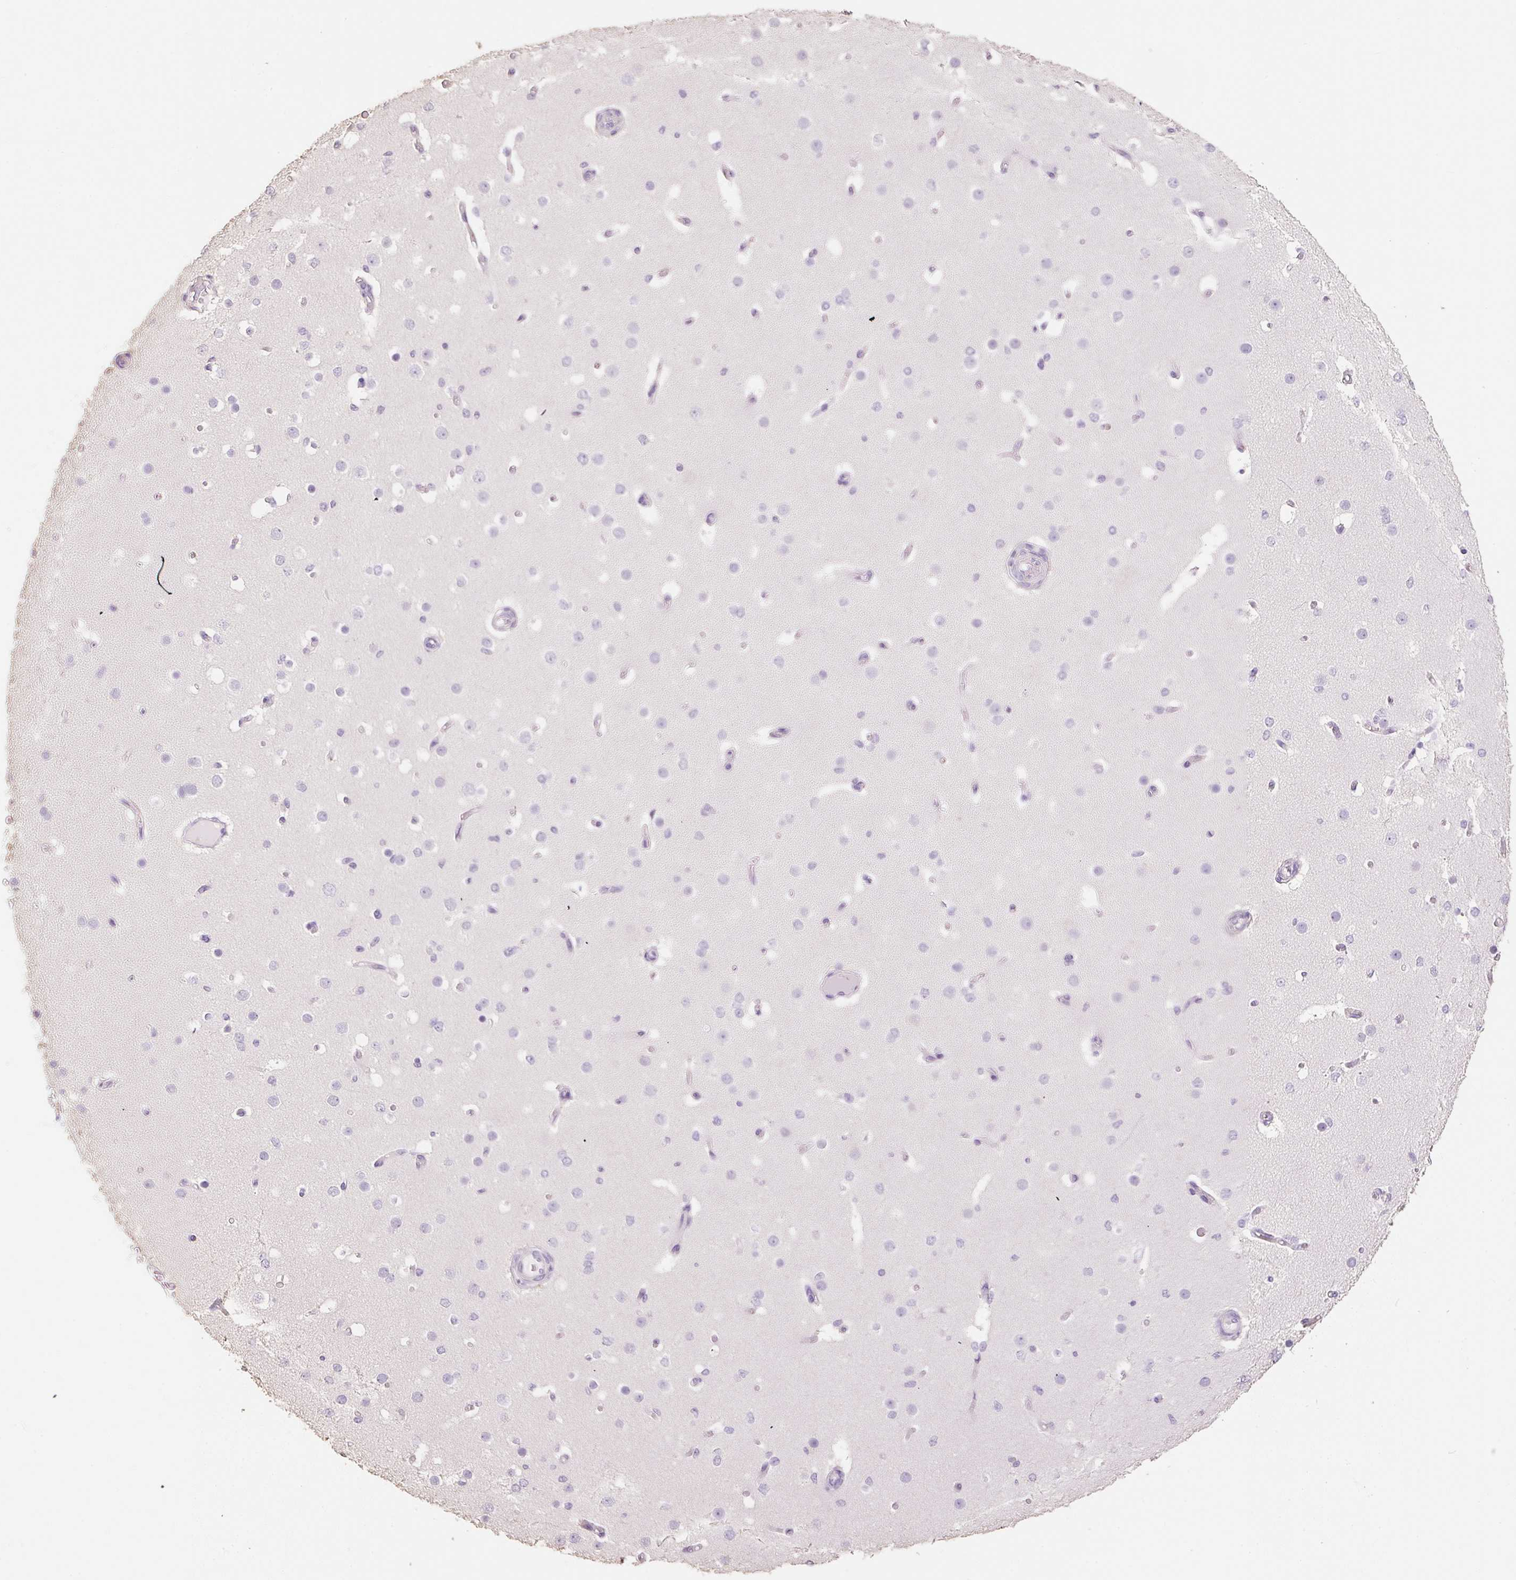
{"staining": {"intensity": "negative", "quantity": "none", "location": "none"}, "tissue": "cerebral cortex", "cell_type": "Endothelial cells", "image_type": "normal", "snomed": [{"axis": "morphology", "description": "Normal tissue, NOS"}, {"axis": "morphology", "description": "Inflammation, NOS"}, {"axis": "topography", "description": "Cerebral cortex"}], "caption": "Image shows no significant protein expression in endothelial cells of unremarkable cerebral cortex. (Stains: DAB immunohistochemistry with hematoxylin counter stain, Microscopy: brightfield microscopy at high magnification).", "gene": "MBOAT7", "patient": {"sex": "male", "age": 6}}